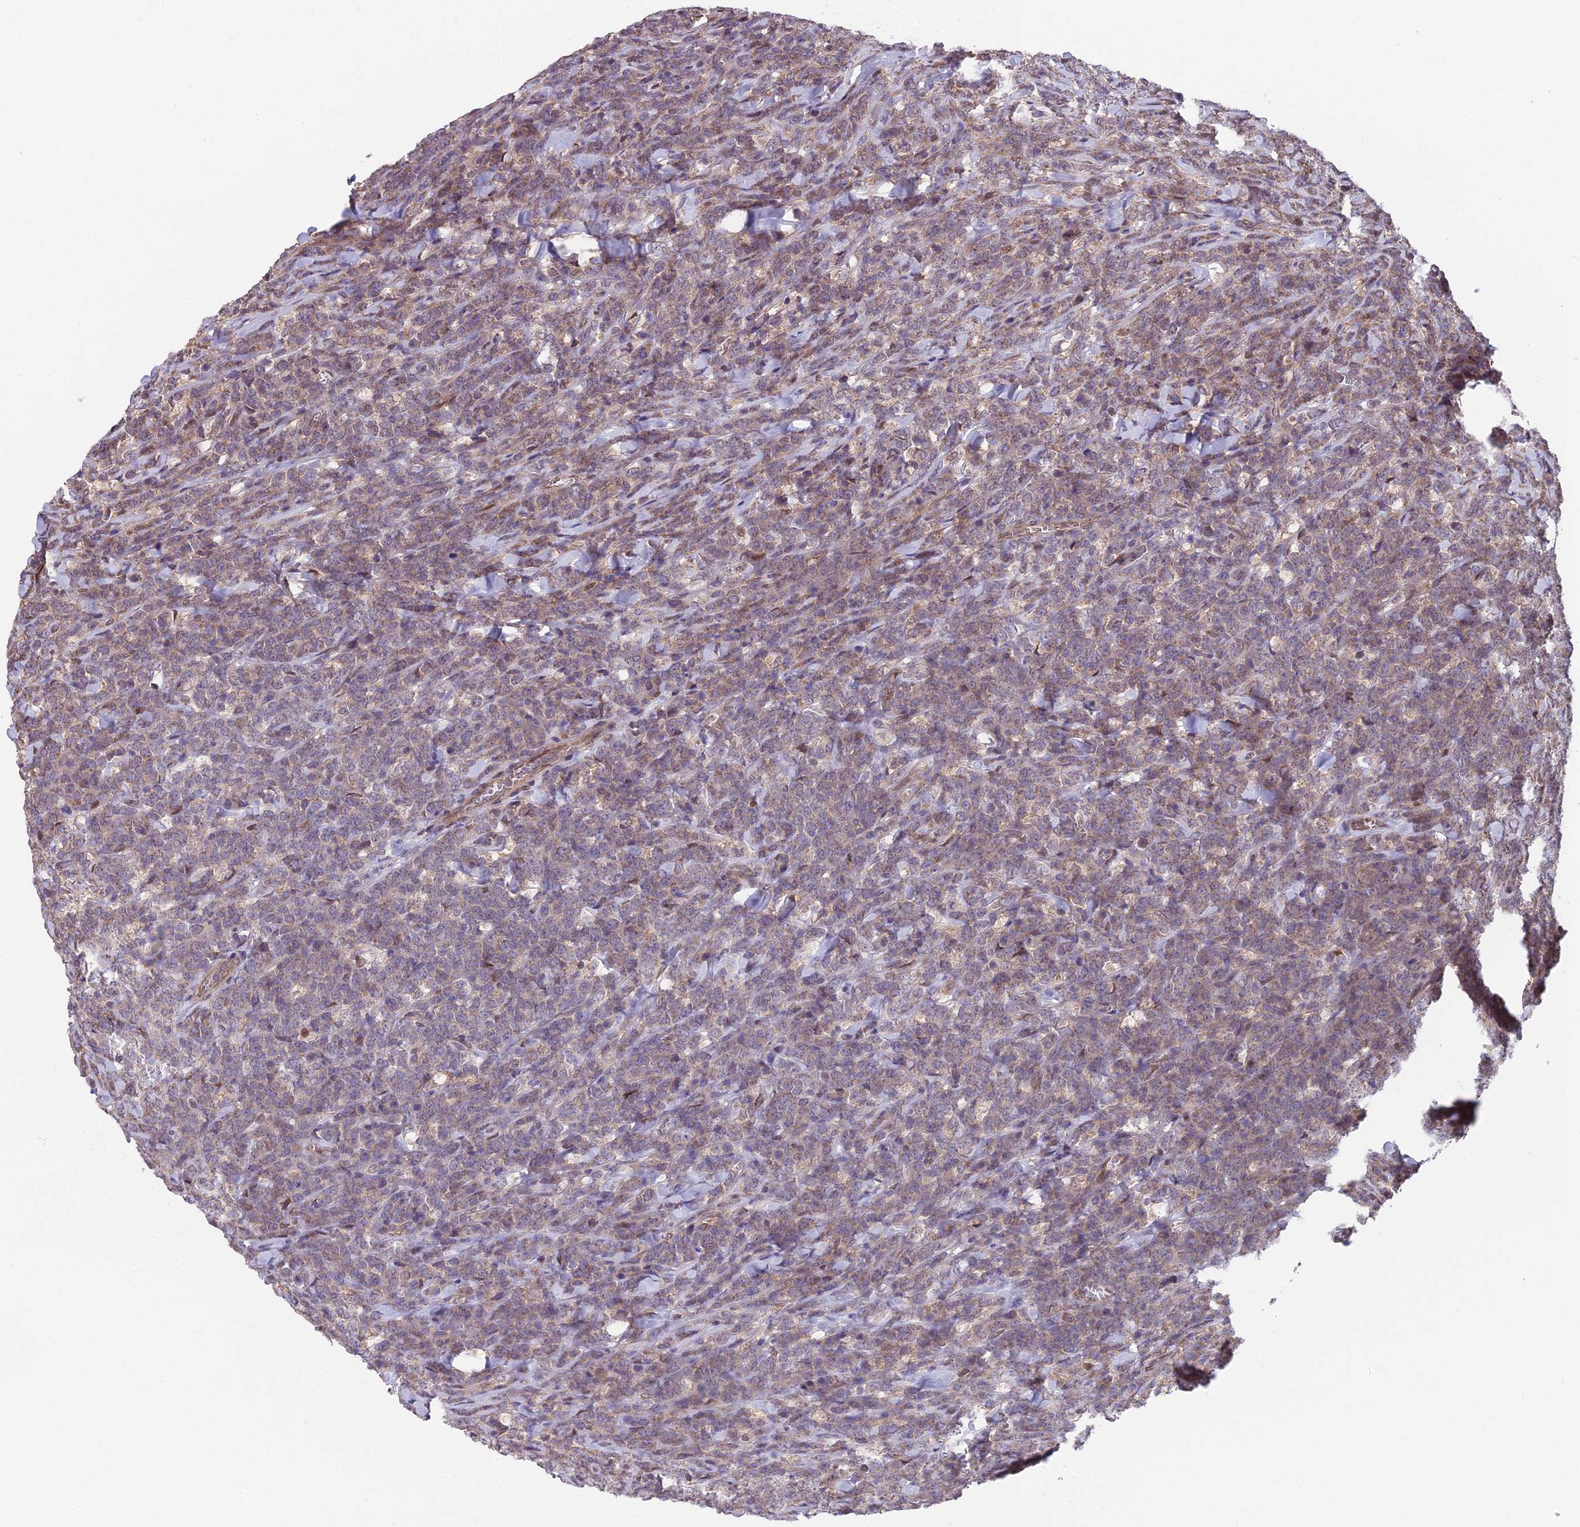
{"staining": {"intensity": "weak", "quantity": "<25%", "location": "cytoplasmic/membranous"}, "tissue": "lymphoma", "cell_type": "Tumor cells", "image_type": "cancer", "snomed": [{"axis": "morphology", "description": "Malignant lymphoma, non-Hodgkin's type, High grade"}, {"axis": "topography", "description": "Small intestine"}], "caption": "The micrograph exhibits no significant expression in tumor cells of lymphoma.", "gene": "CYP2R1", "patient": {"sex": "male", "age": 8}}